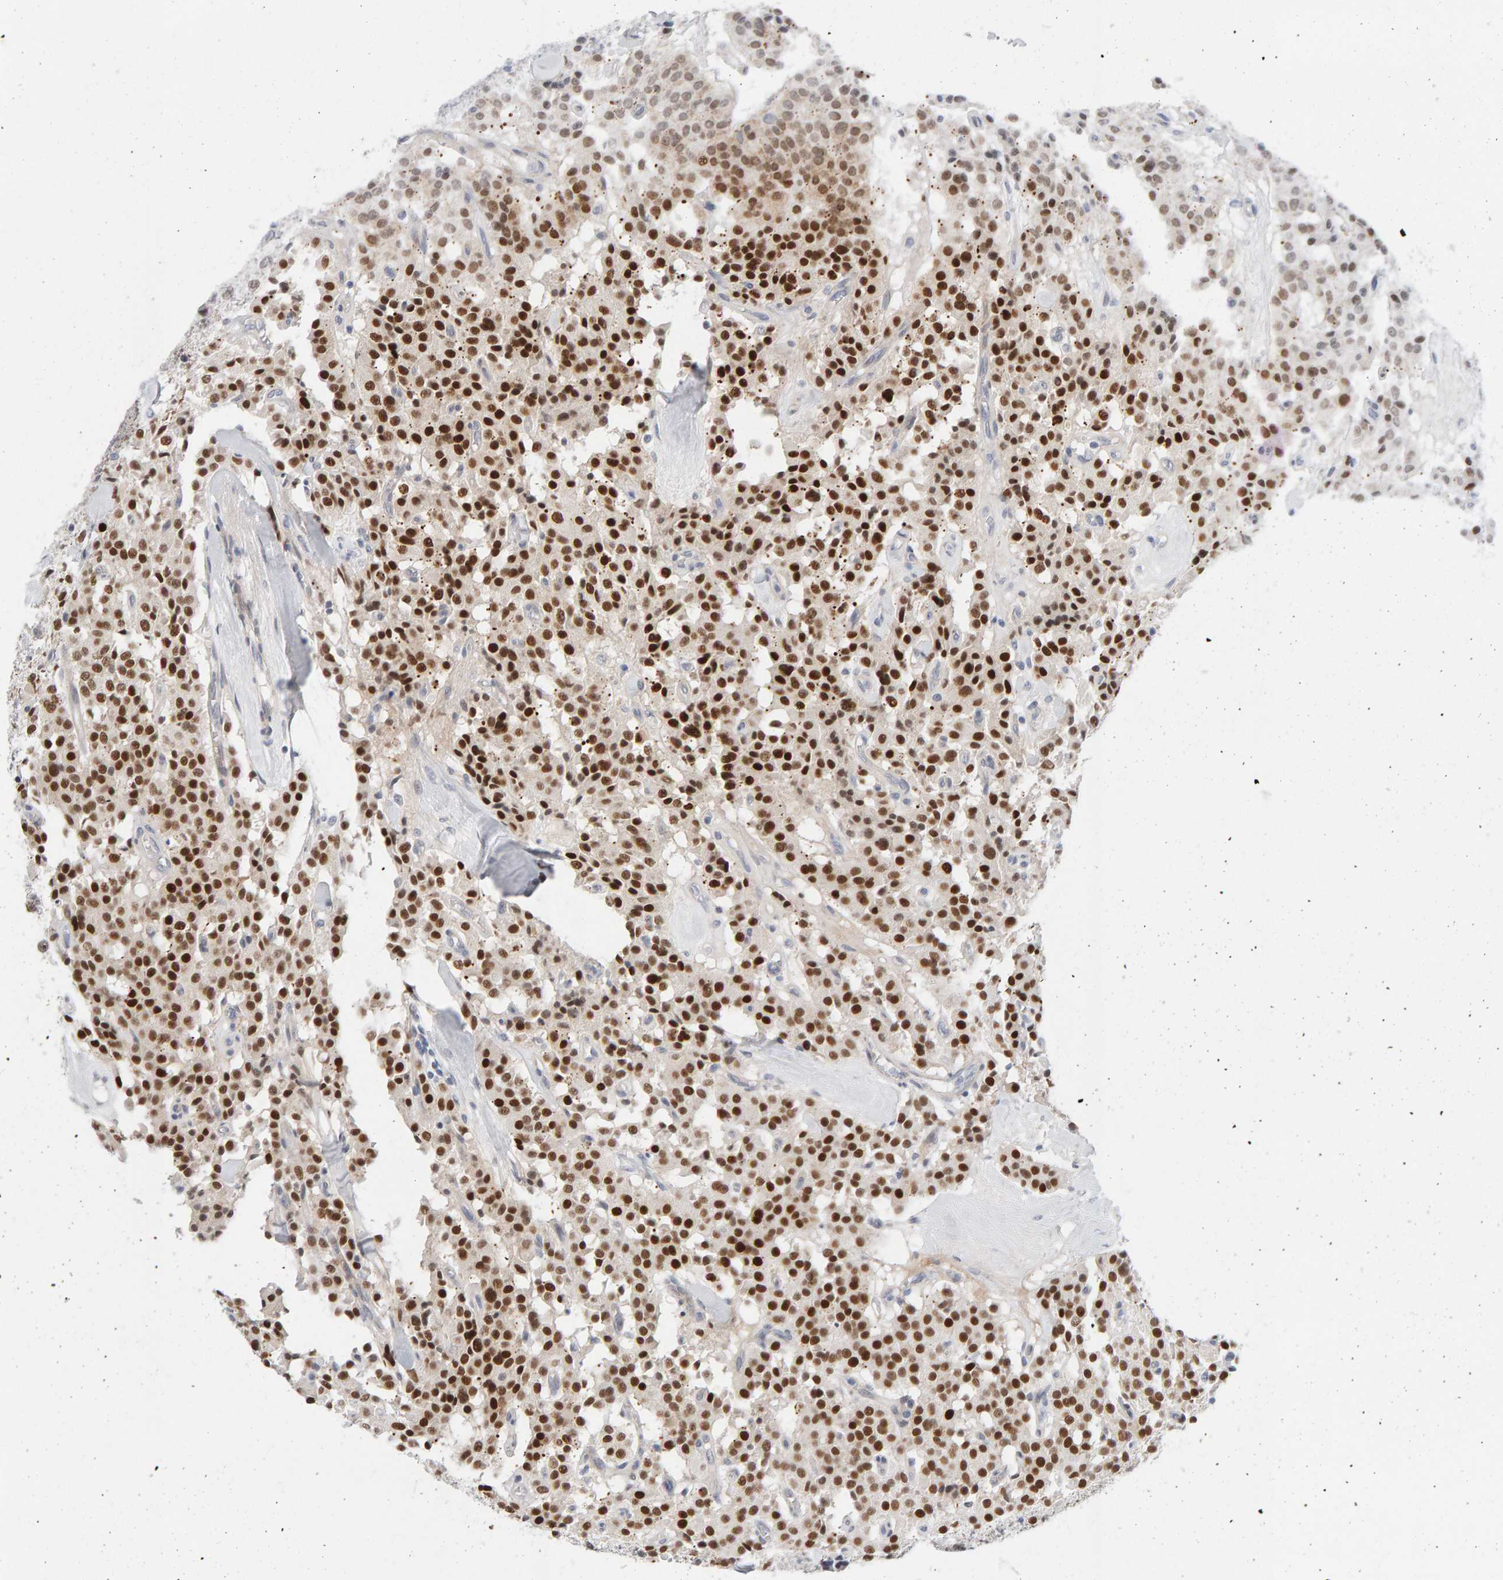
{"staining": {"intensity": "strong", "quantity": ">75%", "location": "nuclear"}, "tissue": "carcinoid", "cell_type": "Tumor cells", "image_type": "cancer", "snomed": [{"axis": "morphology", "description": "Carcinoid, malignant, NOS"}, {"axis": "topography", "description": "Lung"}], "caption": "Immunohistochemistry (IHC) image of carcinoid stained for a protein (brown), which reveals high levels of strong nuclear positivity in about >75% of tumor cells.", "gene": "HNF4A", "patient": {"sex": "male", "age": 30}}